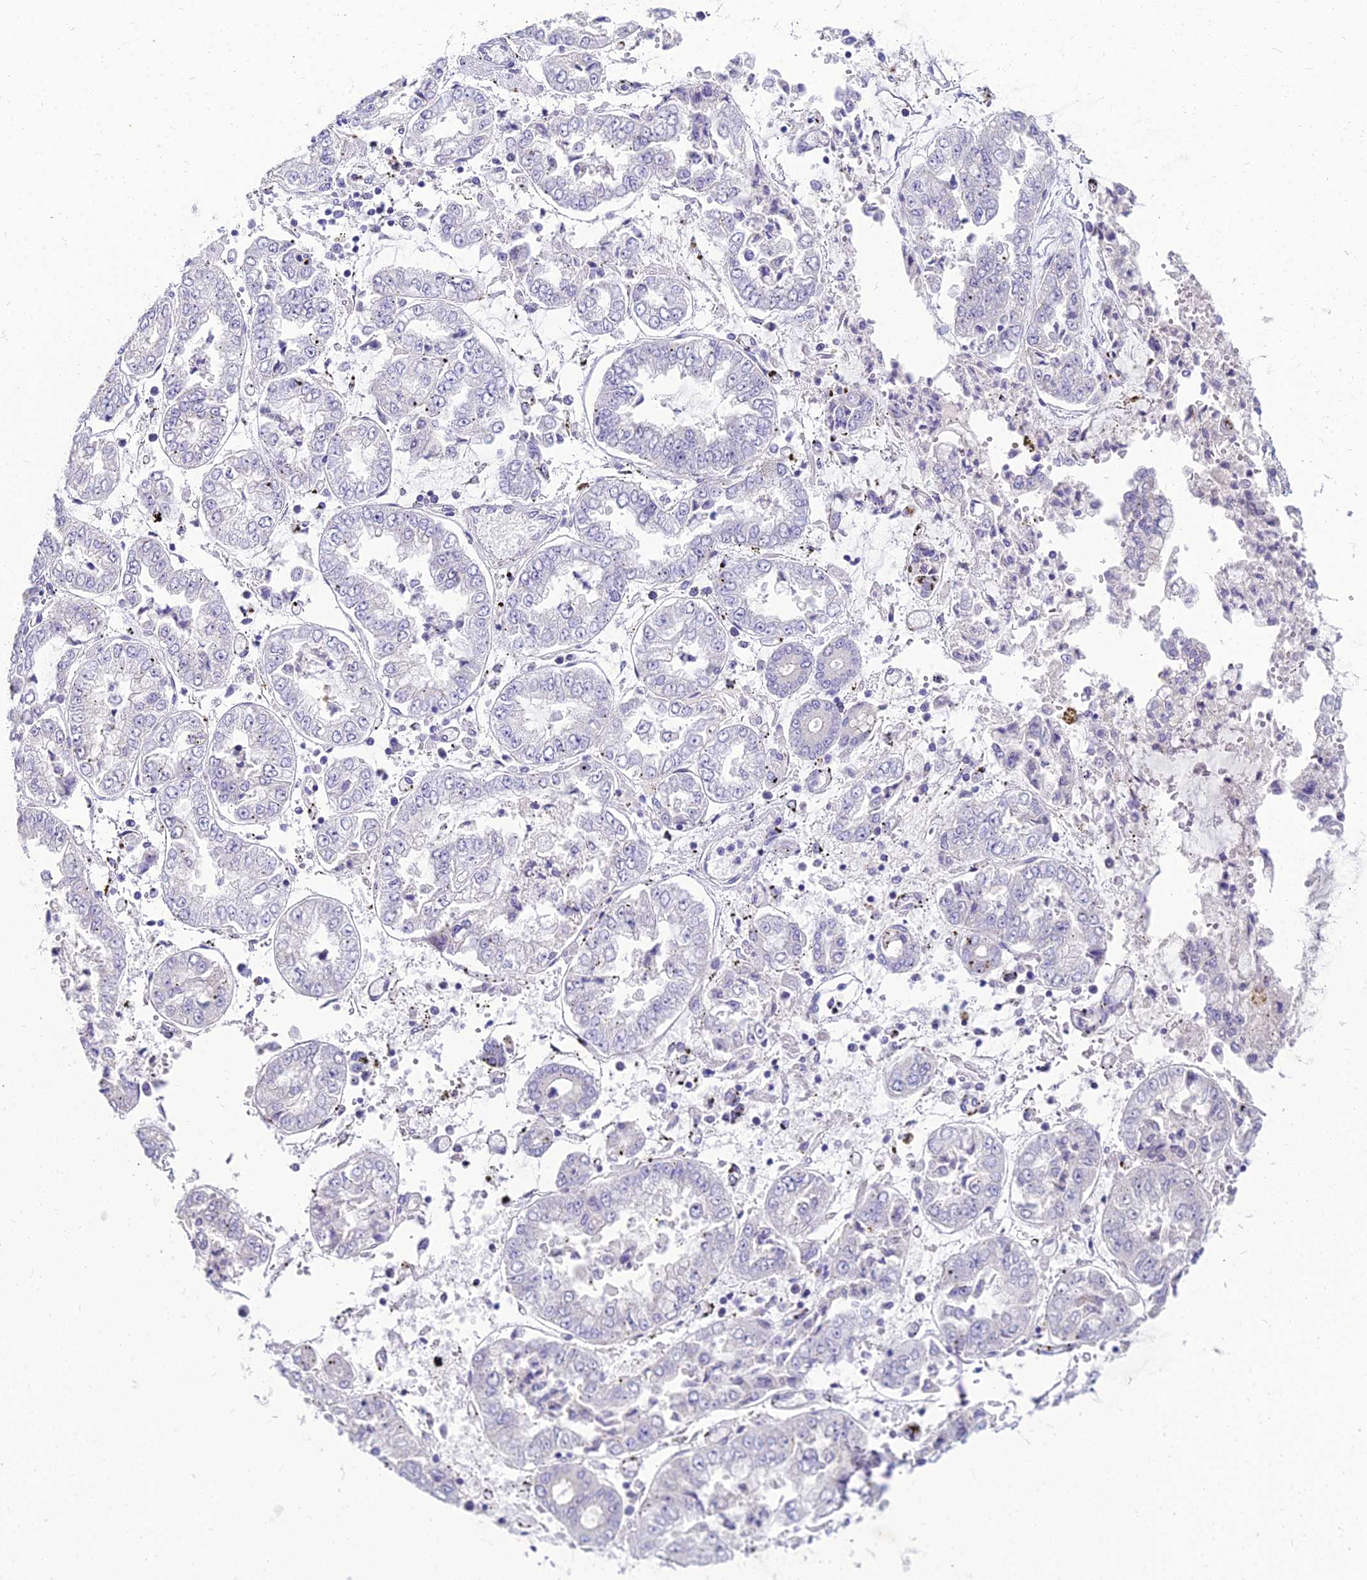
{"staining": {"intensity": "negative", "quantity": "none", "location": "none"}, "tissue": "stomach cancer", "cell_type": "Tumor cells", "image_type": "cancer", "snomed": [{"axis": "morphology", "description": "Adenocarcinoma, NOS"}, {"axis": "topography", "description": "Stomach"}], "caption": "There is no significant expression in tumor cells of stomach cancer (adenocarcinoma).", "gene": "NPY", "patient": {"sex": "male", "age": 76}}